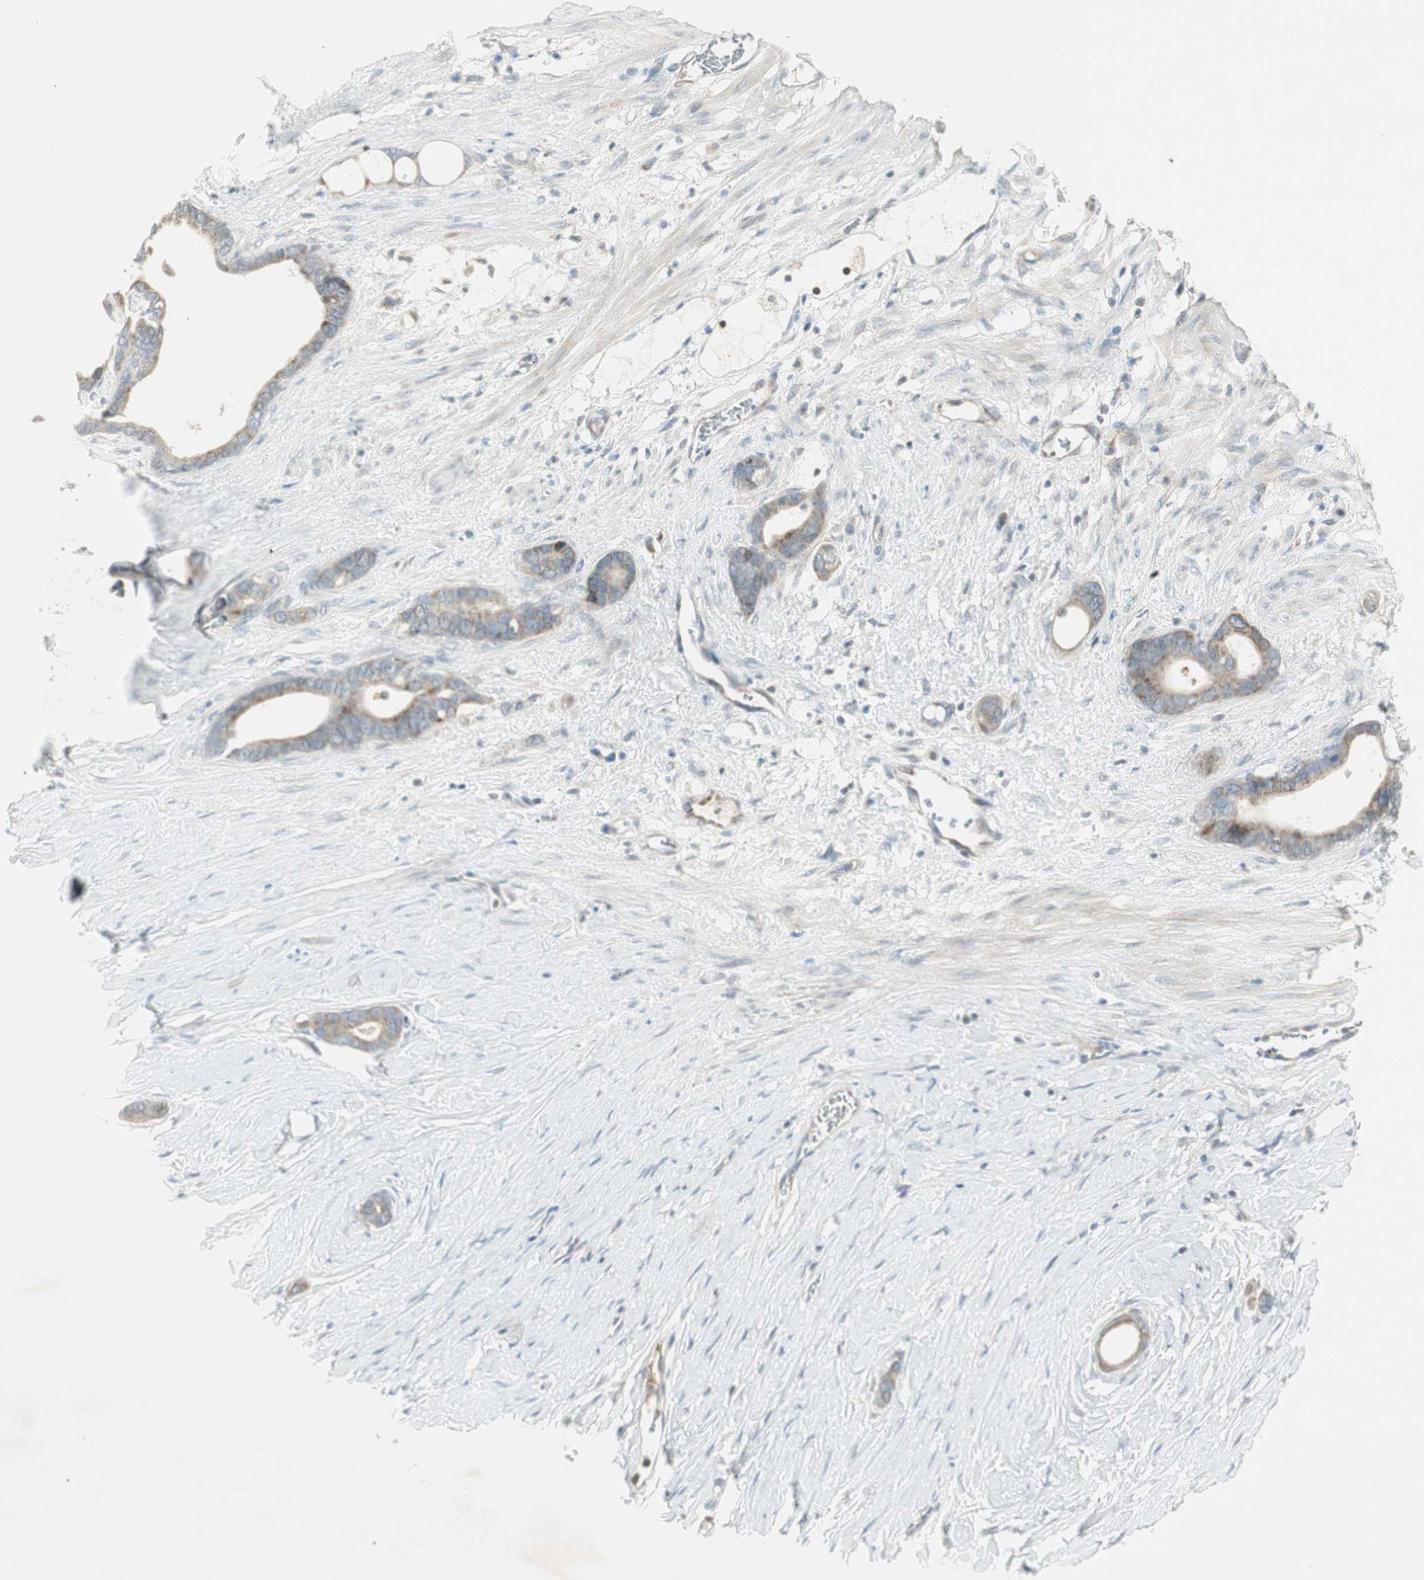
{"staining": {"intensity": "moderate", "quantity": ">75%", "location": "cytoplasmic/membranous"}, "tissue": "stomach cancer", "cell_type": "Tumor cells", "image_type": "cancer", "snomed": [{"axis": "morphology", "description": "Adenocarcinoma, NOS"}, {"axis": "topography", "description": "Stomach"}], "caption": "Human stomach cancer stained with a brown dye demonstrates moderate cytoplasmic/membranous positive expression in about >75% of tumor cells.", "gene": "USP2", "patient": {"sex": "female", "age": 75}}